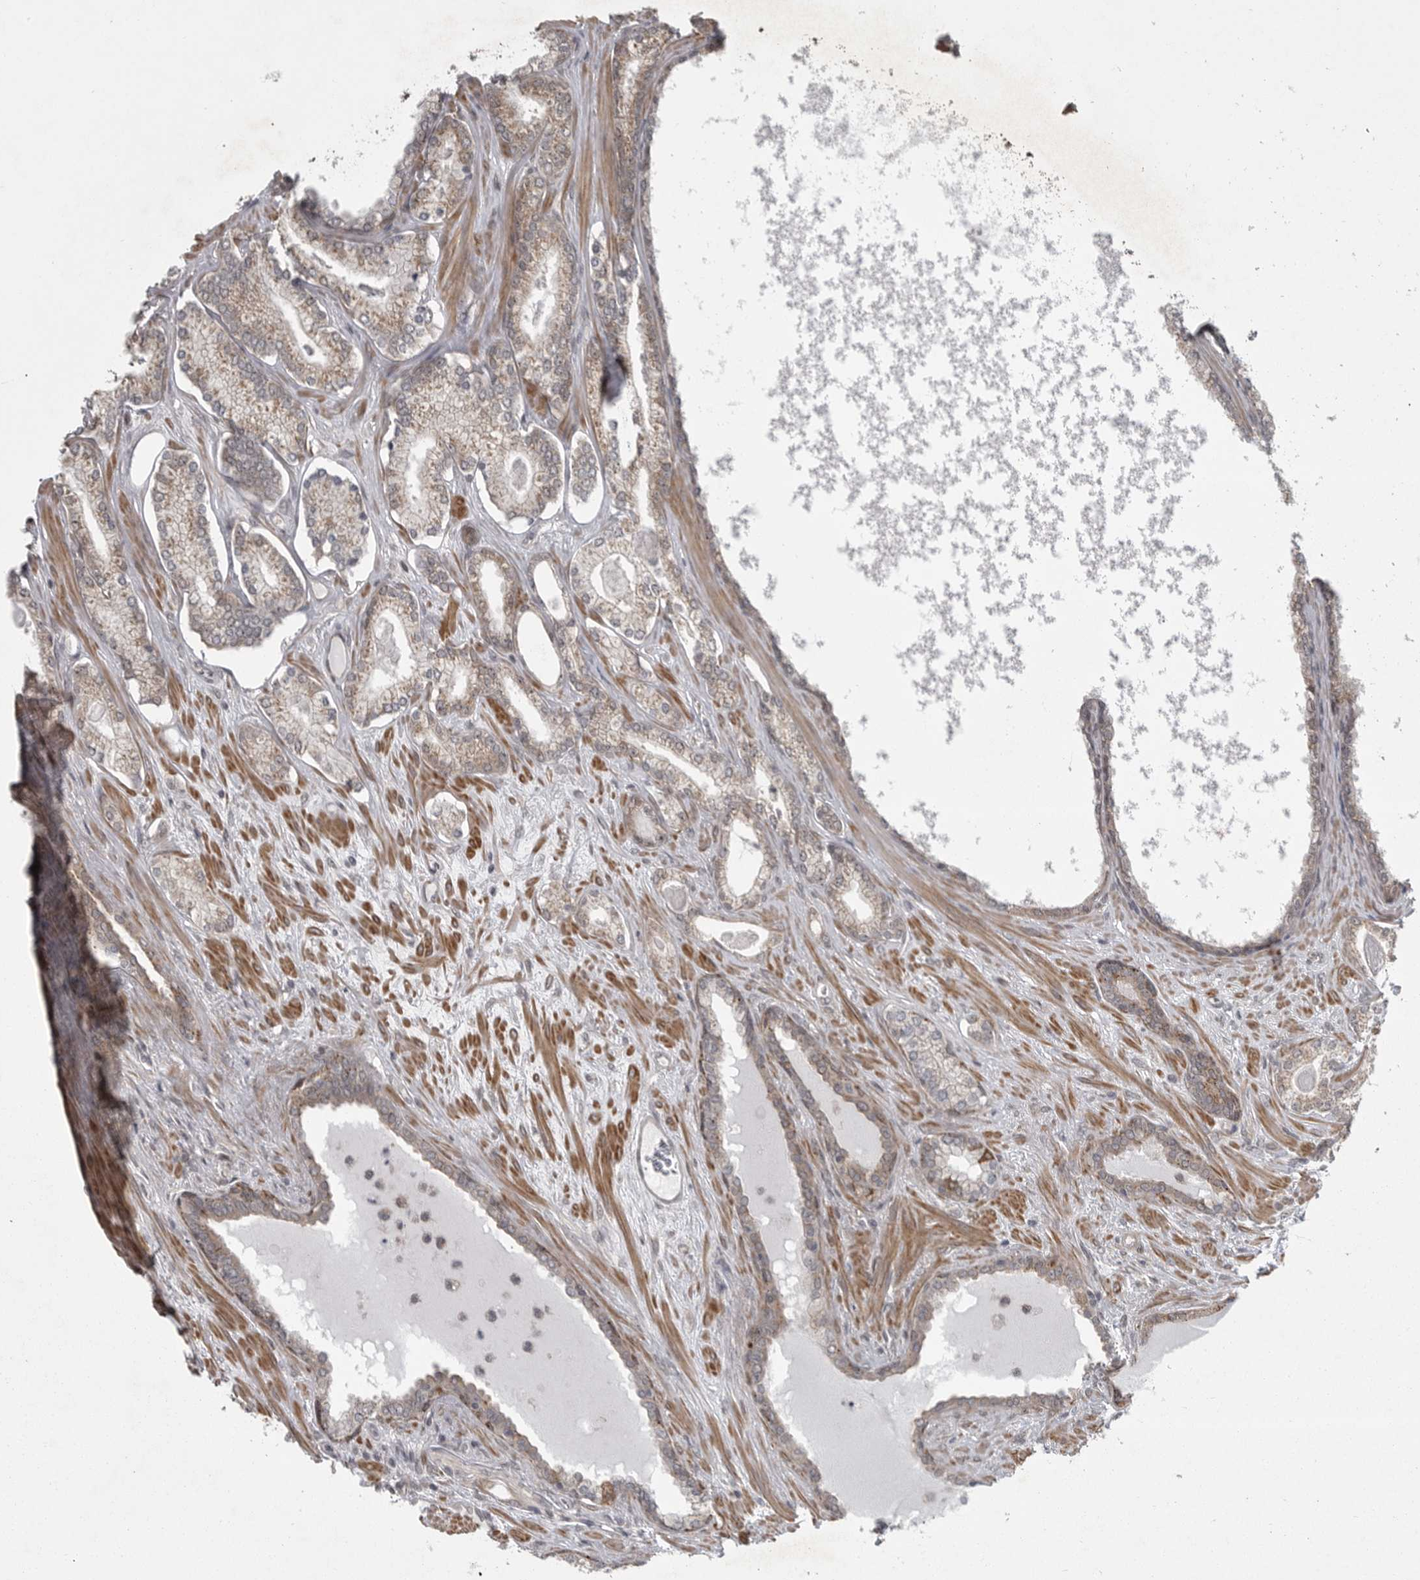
{"staining": {"intensity": "weak", "quantity": "25%-75%", "location": "cytoplasmic/membranous"}, "tissue": "prostate cancer", "cell_type": "Tumor cells", "image_type": "cancer", "snomed": [{"axis": "morphology", "description": "Adenocarcinoma, Low grade"}, {"axis": "topography", "description": "Prostate"}], "caption": "Tumor cells demonstrate low levels of weak cytoplasmic/membranous staining in about 25%-75% of cells in human prostate cancer.", "gene": "PPP1R9A", "patient": {"sex": "male", "age": 70}}